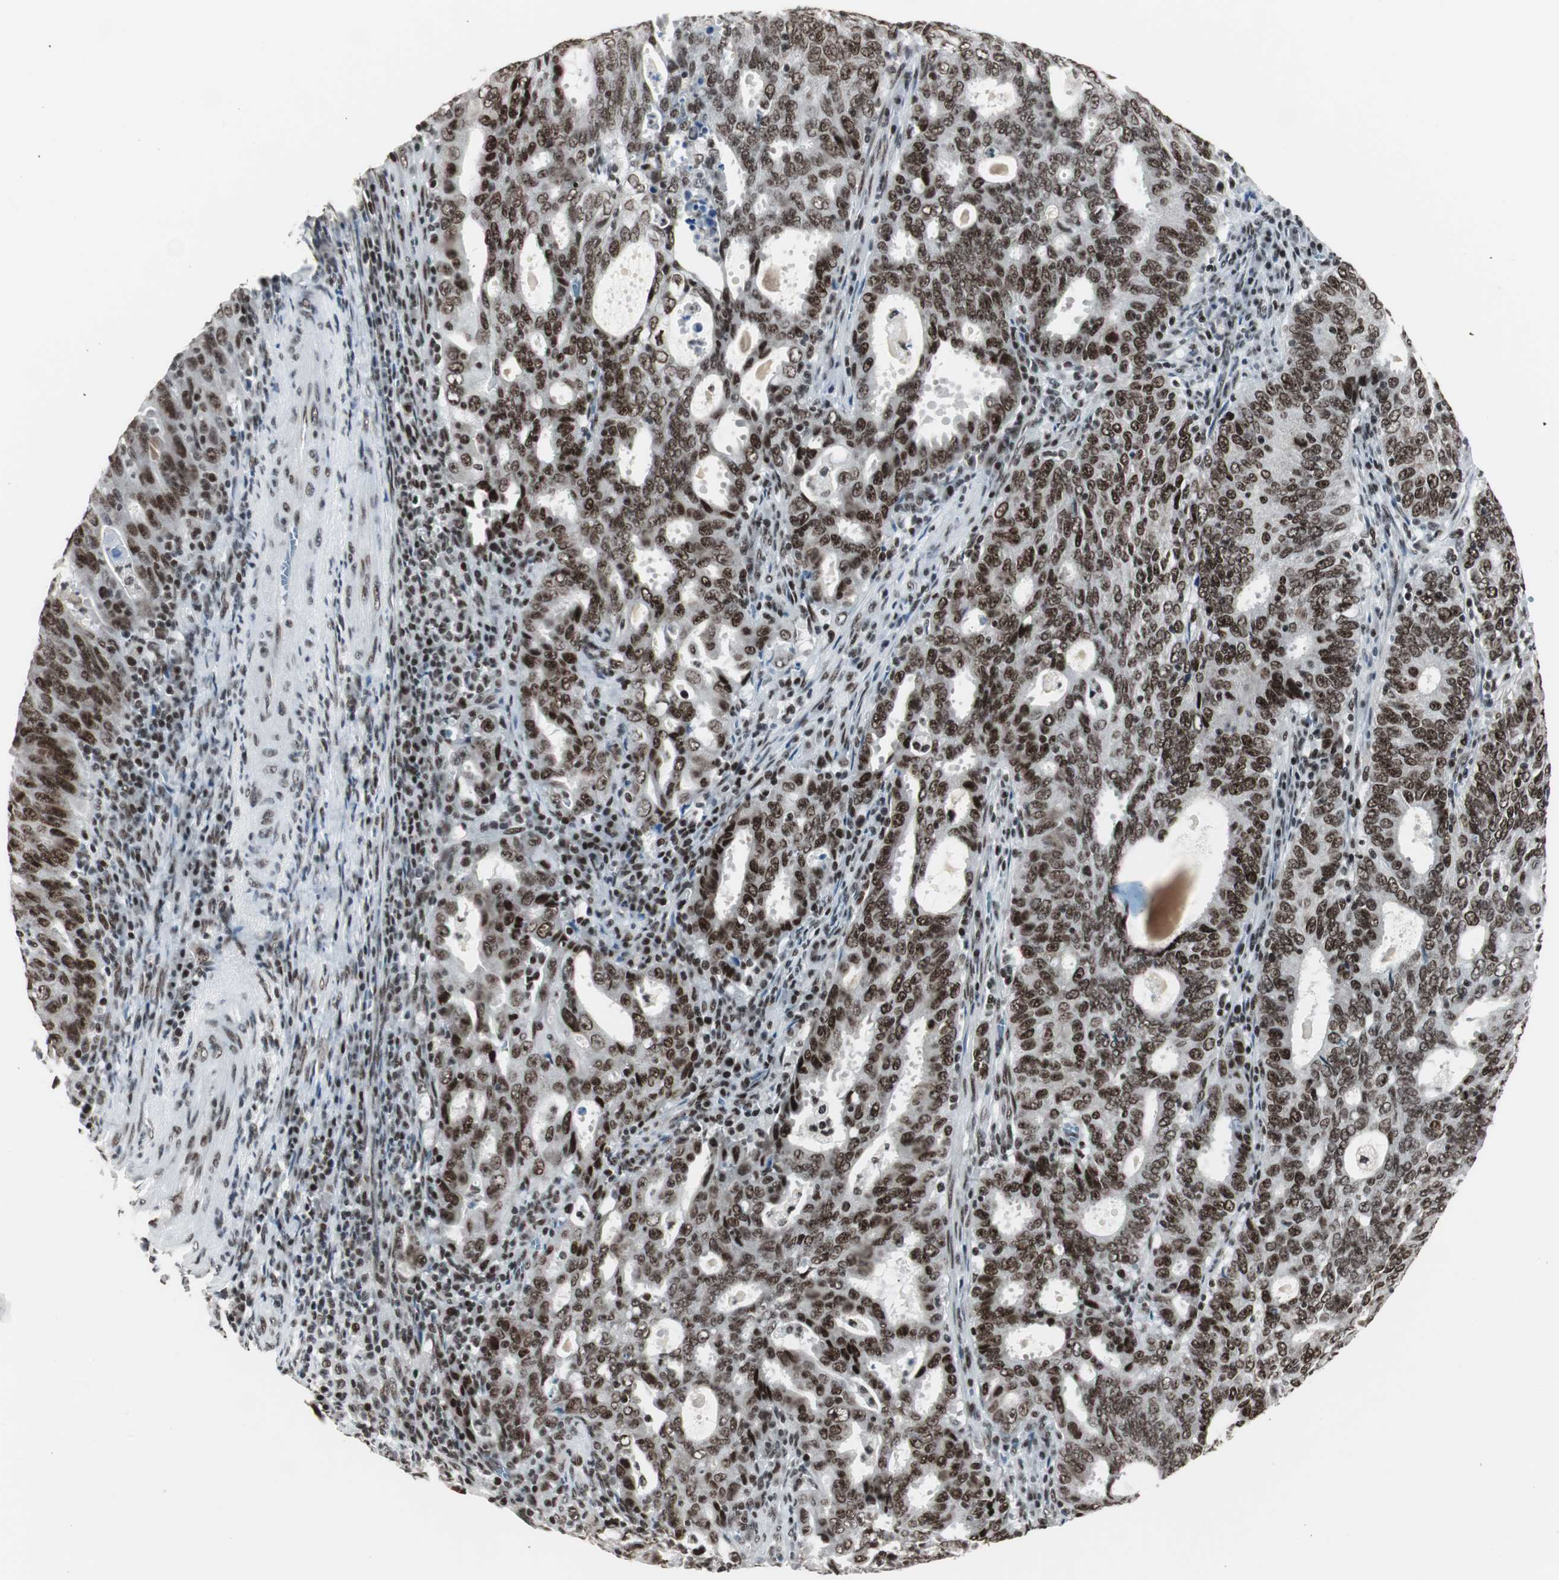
{"staining": {"intensity": "strong", "quantity": ">75%", "location": "nuclear"}, "tissue": "cervical cancer", "cell_type": "Tumor cells", "image_type": "cancer", "snomed": [{"axis": "morphology", "description": "Adenocarcinoma, NOS"}, {"axis": "topography", "description": "Cervix"}], "caption": "Immunohistochemistry (DAB) staining of adenocarcinoma (cervical) exhibits strong nuclear protein positivity in about >75% of tumor cells.", "gene": "XRCC1", "patient": {"sex": "female", "age": 44}}